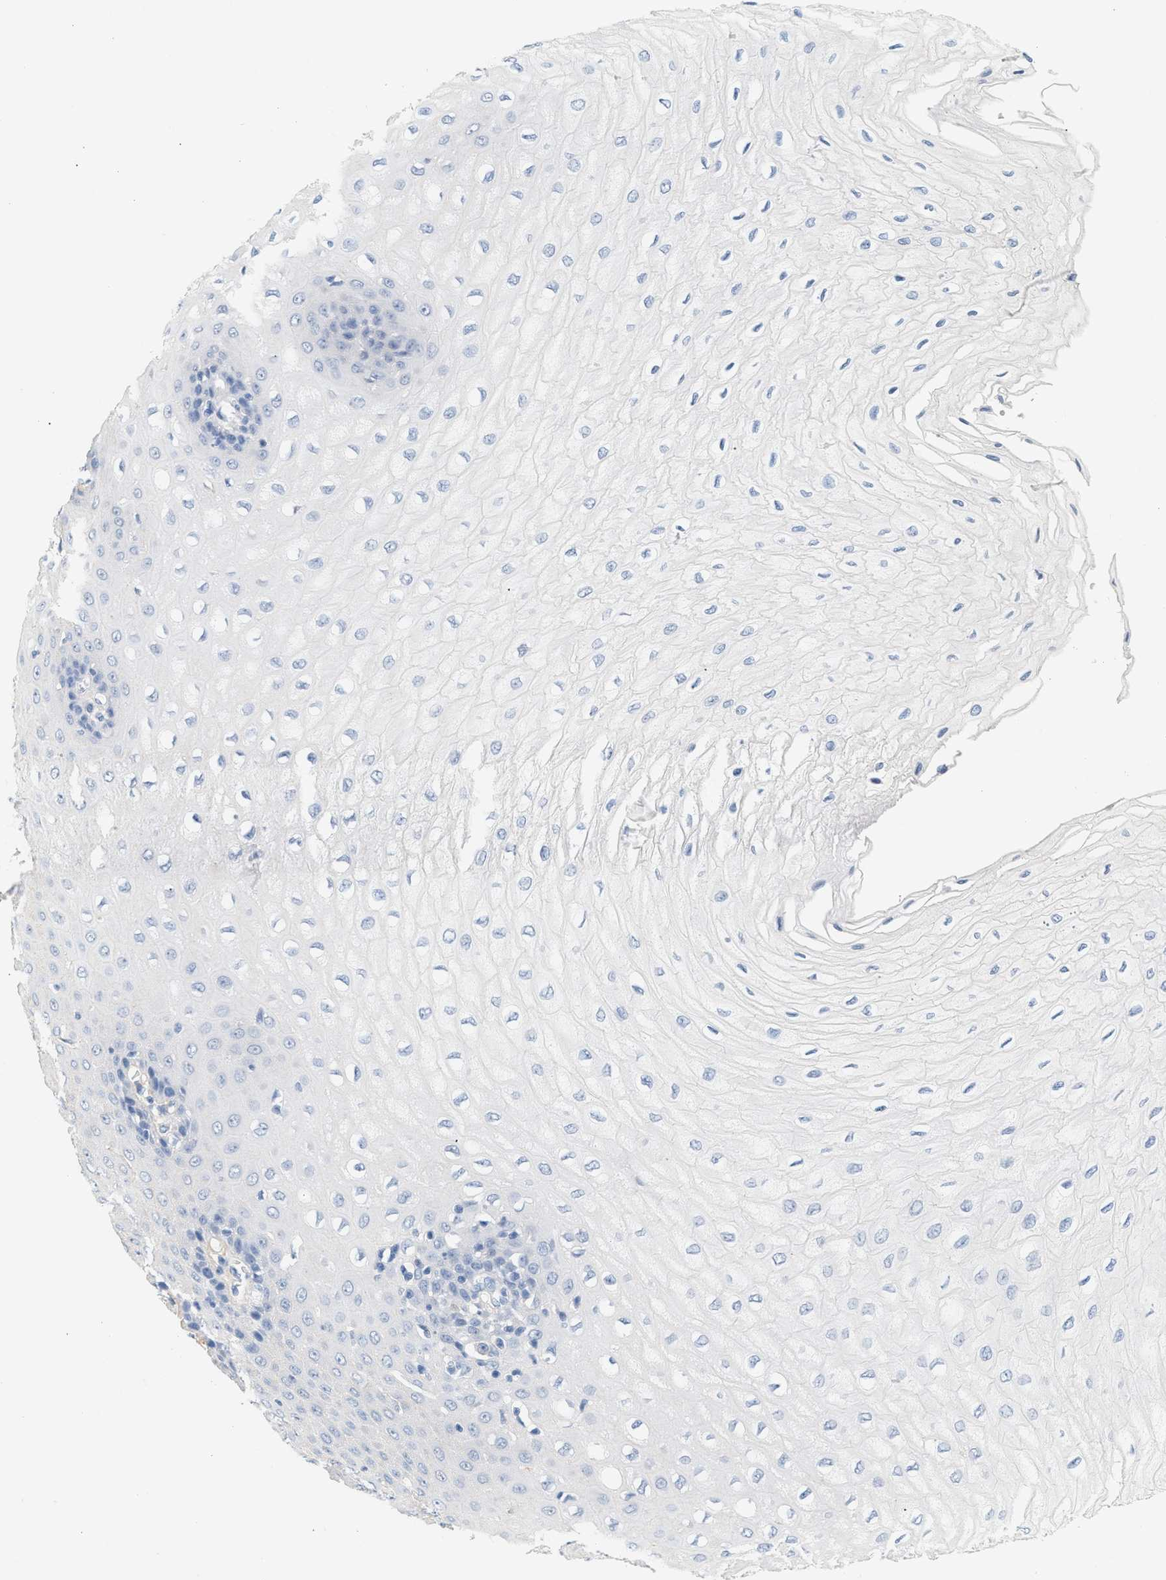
{"staining": {"intensity": "negative", "quantity": "none", "location": "none"}, "tissue": "esophagus", "cell_type": "Squamous epithelial cells", "image_type": "normal", "snomed": [{"axis": "morphology", "description": "Normal tissue, NOS"}, {"axis": "morphology", "description": "Squamous cell carcinoma, NOS"}, {"axis": "topography", "description": "Esophagus"}], "caption": "IHC photomicrograph of benign esophagus stained for a protein (brown), which demonstrates no staining in squamous epithelial cells. Nuclei are stained in blue.", "gene": "CFH", "patient": {"sex": "male", "age": 65}}